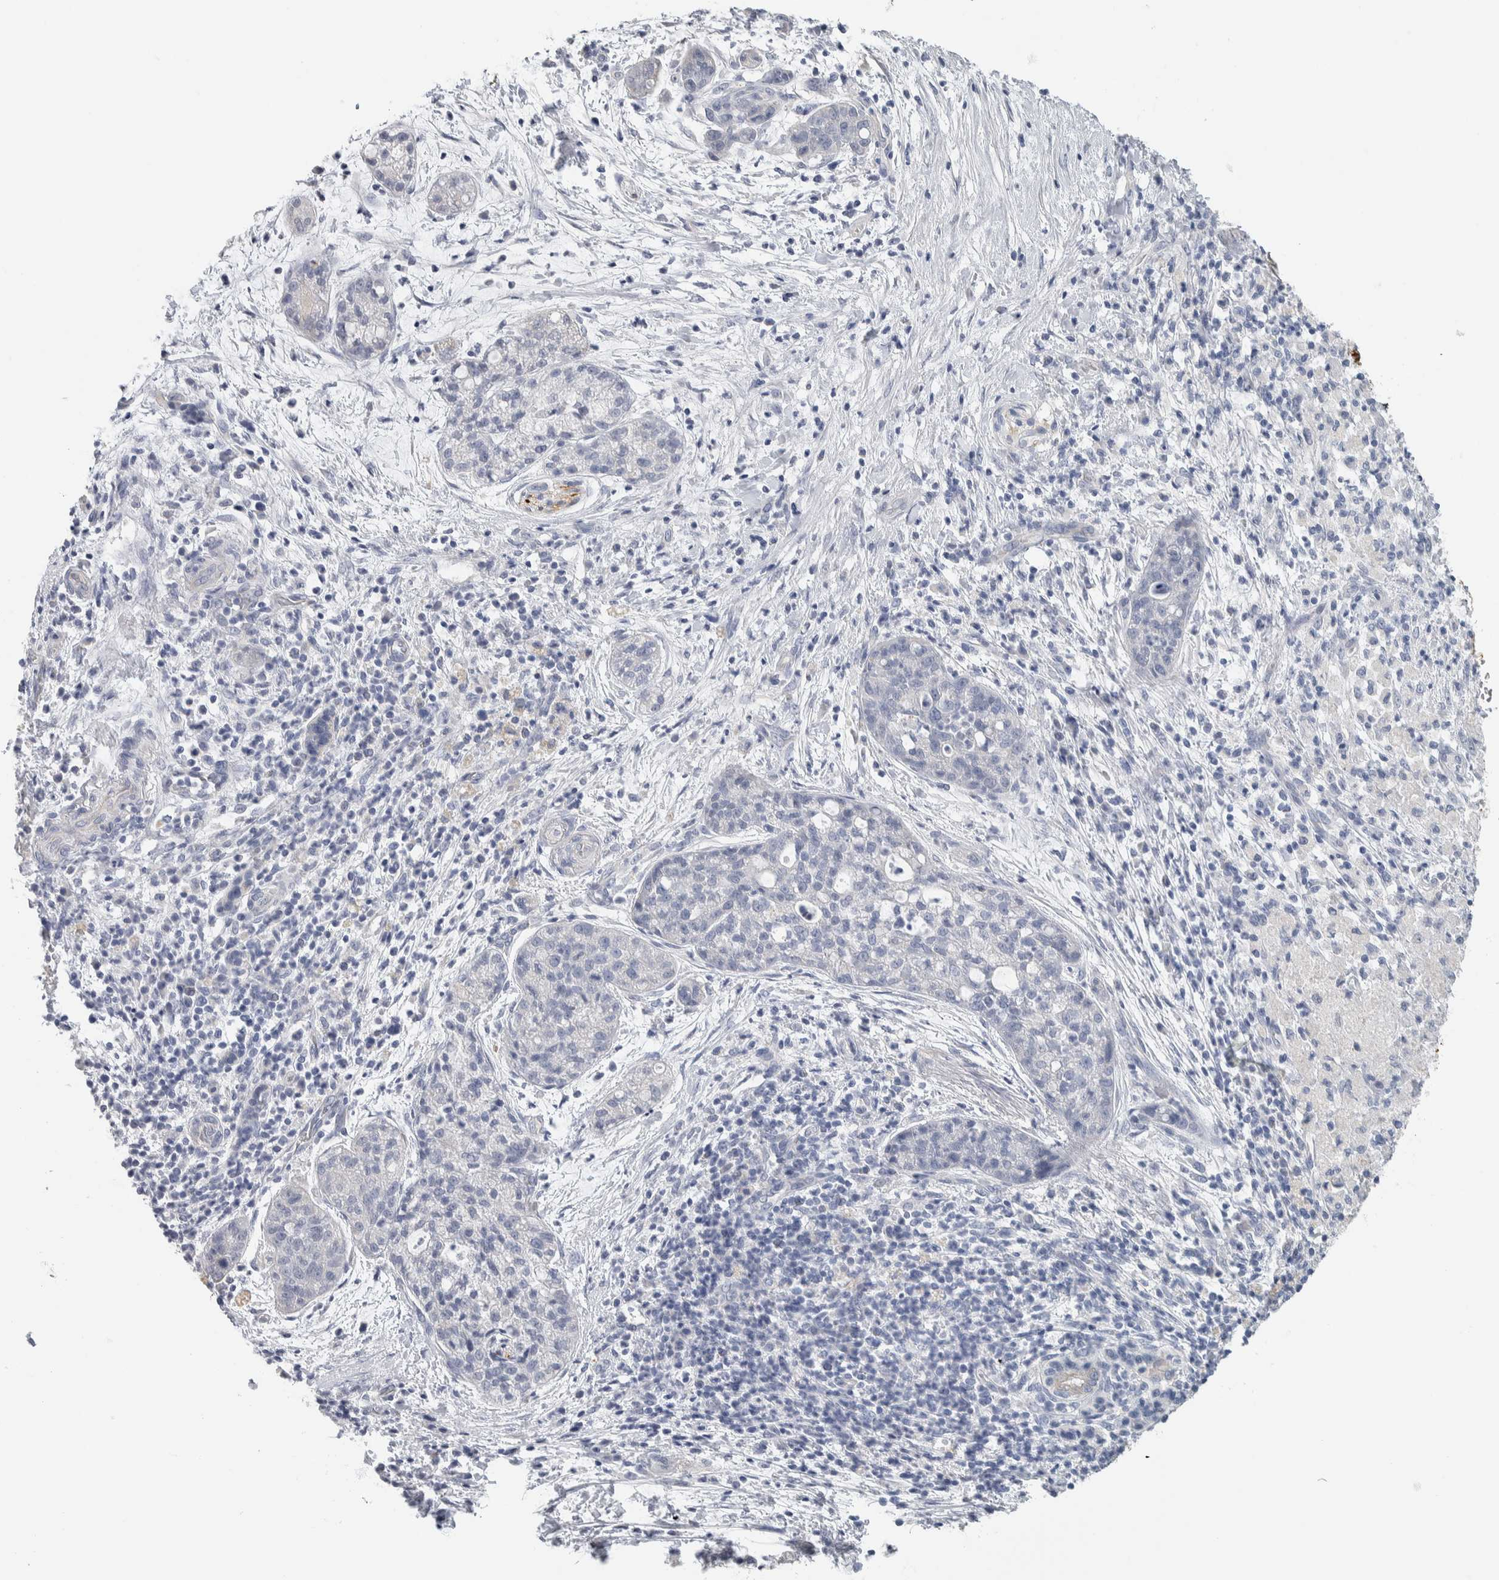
{"staining": {"intensity": "negative", "quantity": "none", "location": "none"}, "tissue": "pancreatic cancer", "cell_type": "Tumor cells", "image_type": "cancer", "snomed": [{"axis": "morphology", "description": "Adenocarcinoma, NOS"}, {"axis": "topography", "description": "Pancreas"}], "caption": "An image of human pancreatic cancer (adenocarcinoma) is negative for staining in tumor cells.", "gene": "NEFM", "patient": {"sex": "female", "age": 78}}